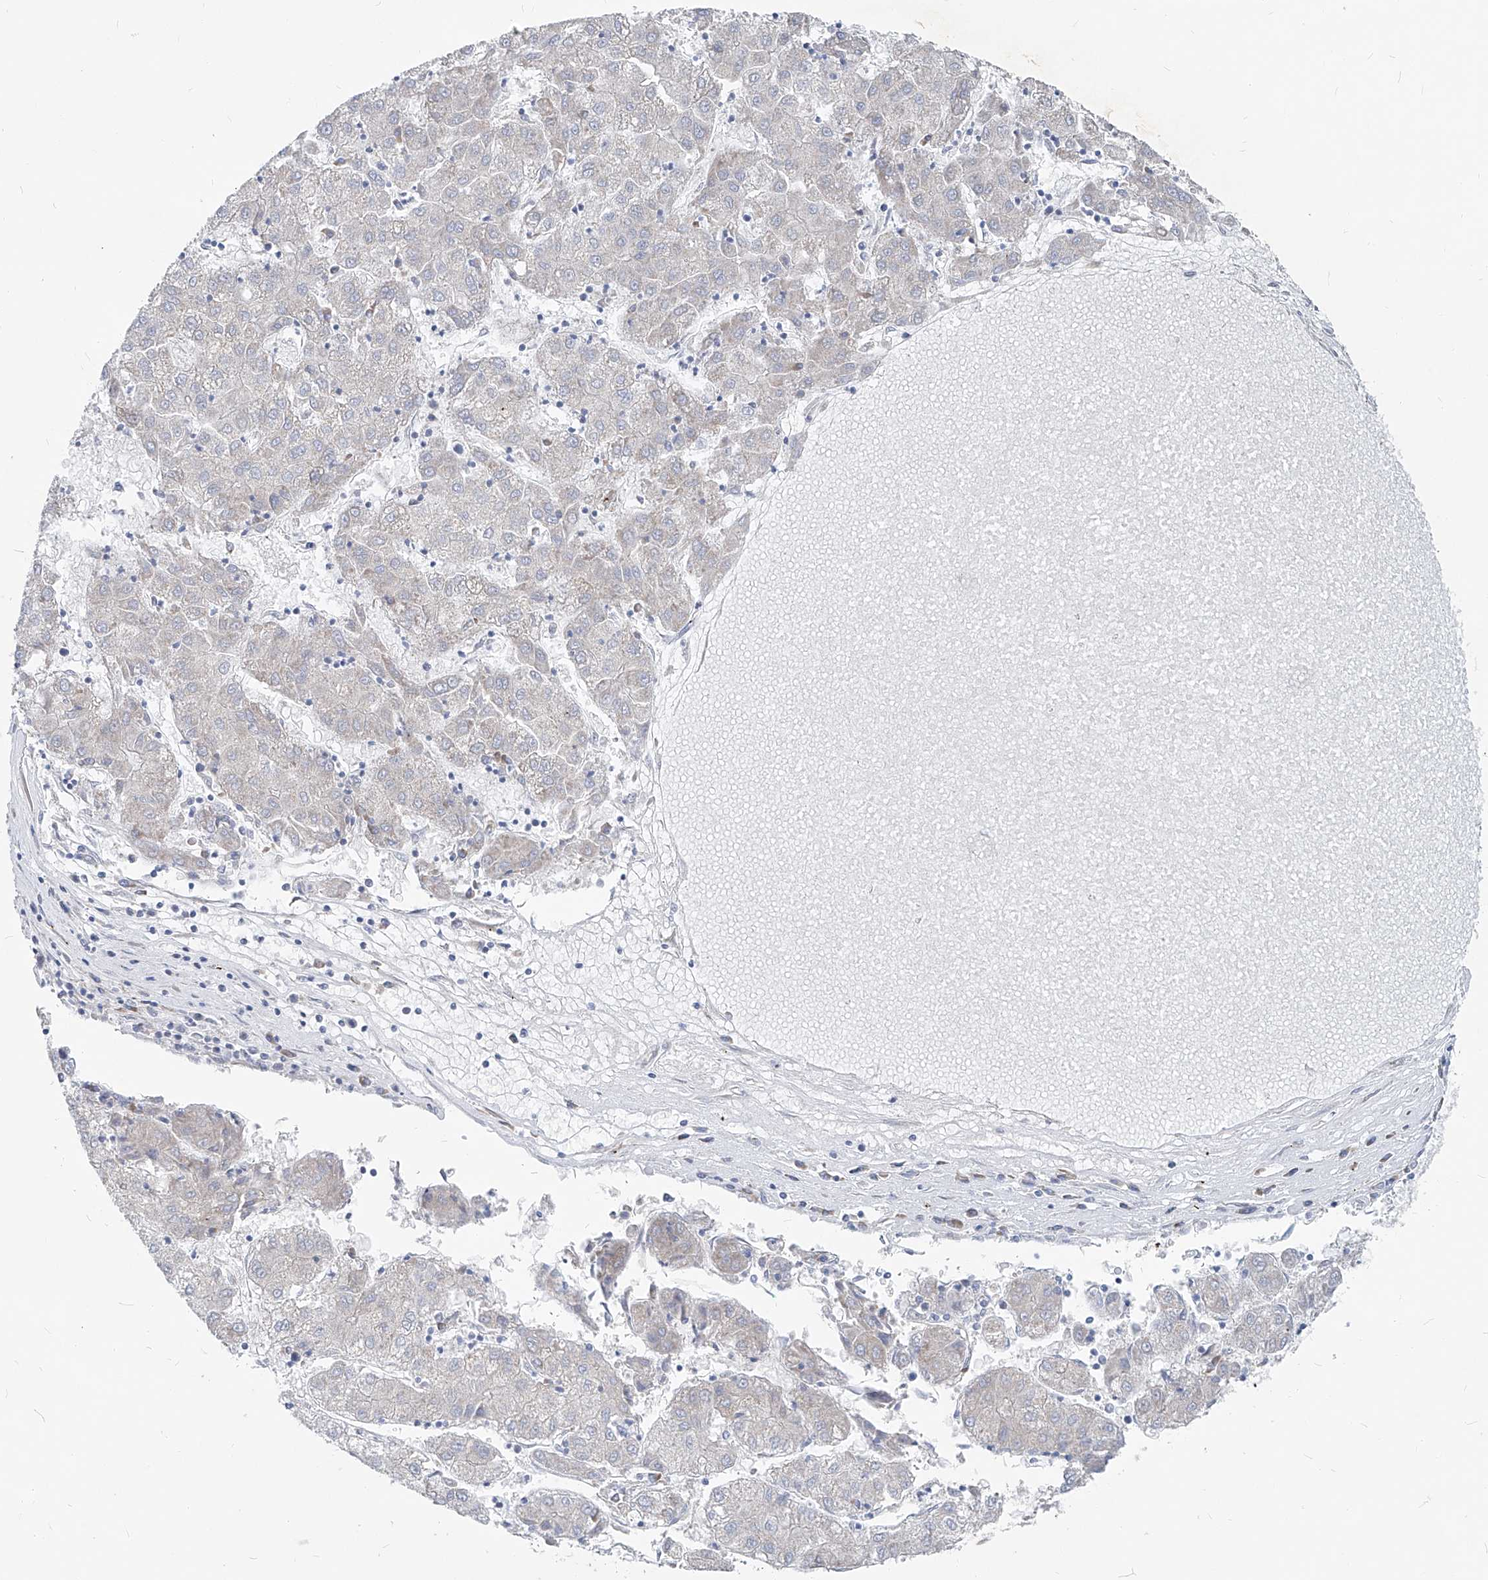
{"staining": {"intensity": "negative", "quantity": "none", "location": "none"}, "tissue": "liver cancer", "cell_type": "Tumor cells", "image_type": "cancer", "snomed": [{"axis": "morphology", "description": "Carcinoma, Hepatocellular, NOS"}, {"axis": "topography", "description": "Liver"}], "caption": "This is an immunohistochemistry histopathology image of liver hepatocellular carcinoma. There is no positivity in tumor cells.", "gene": "UFL1", "patient": {"sex": "male", "age": 72}}